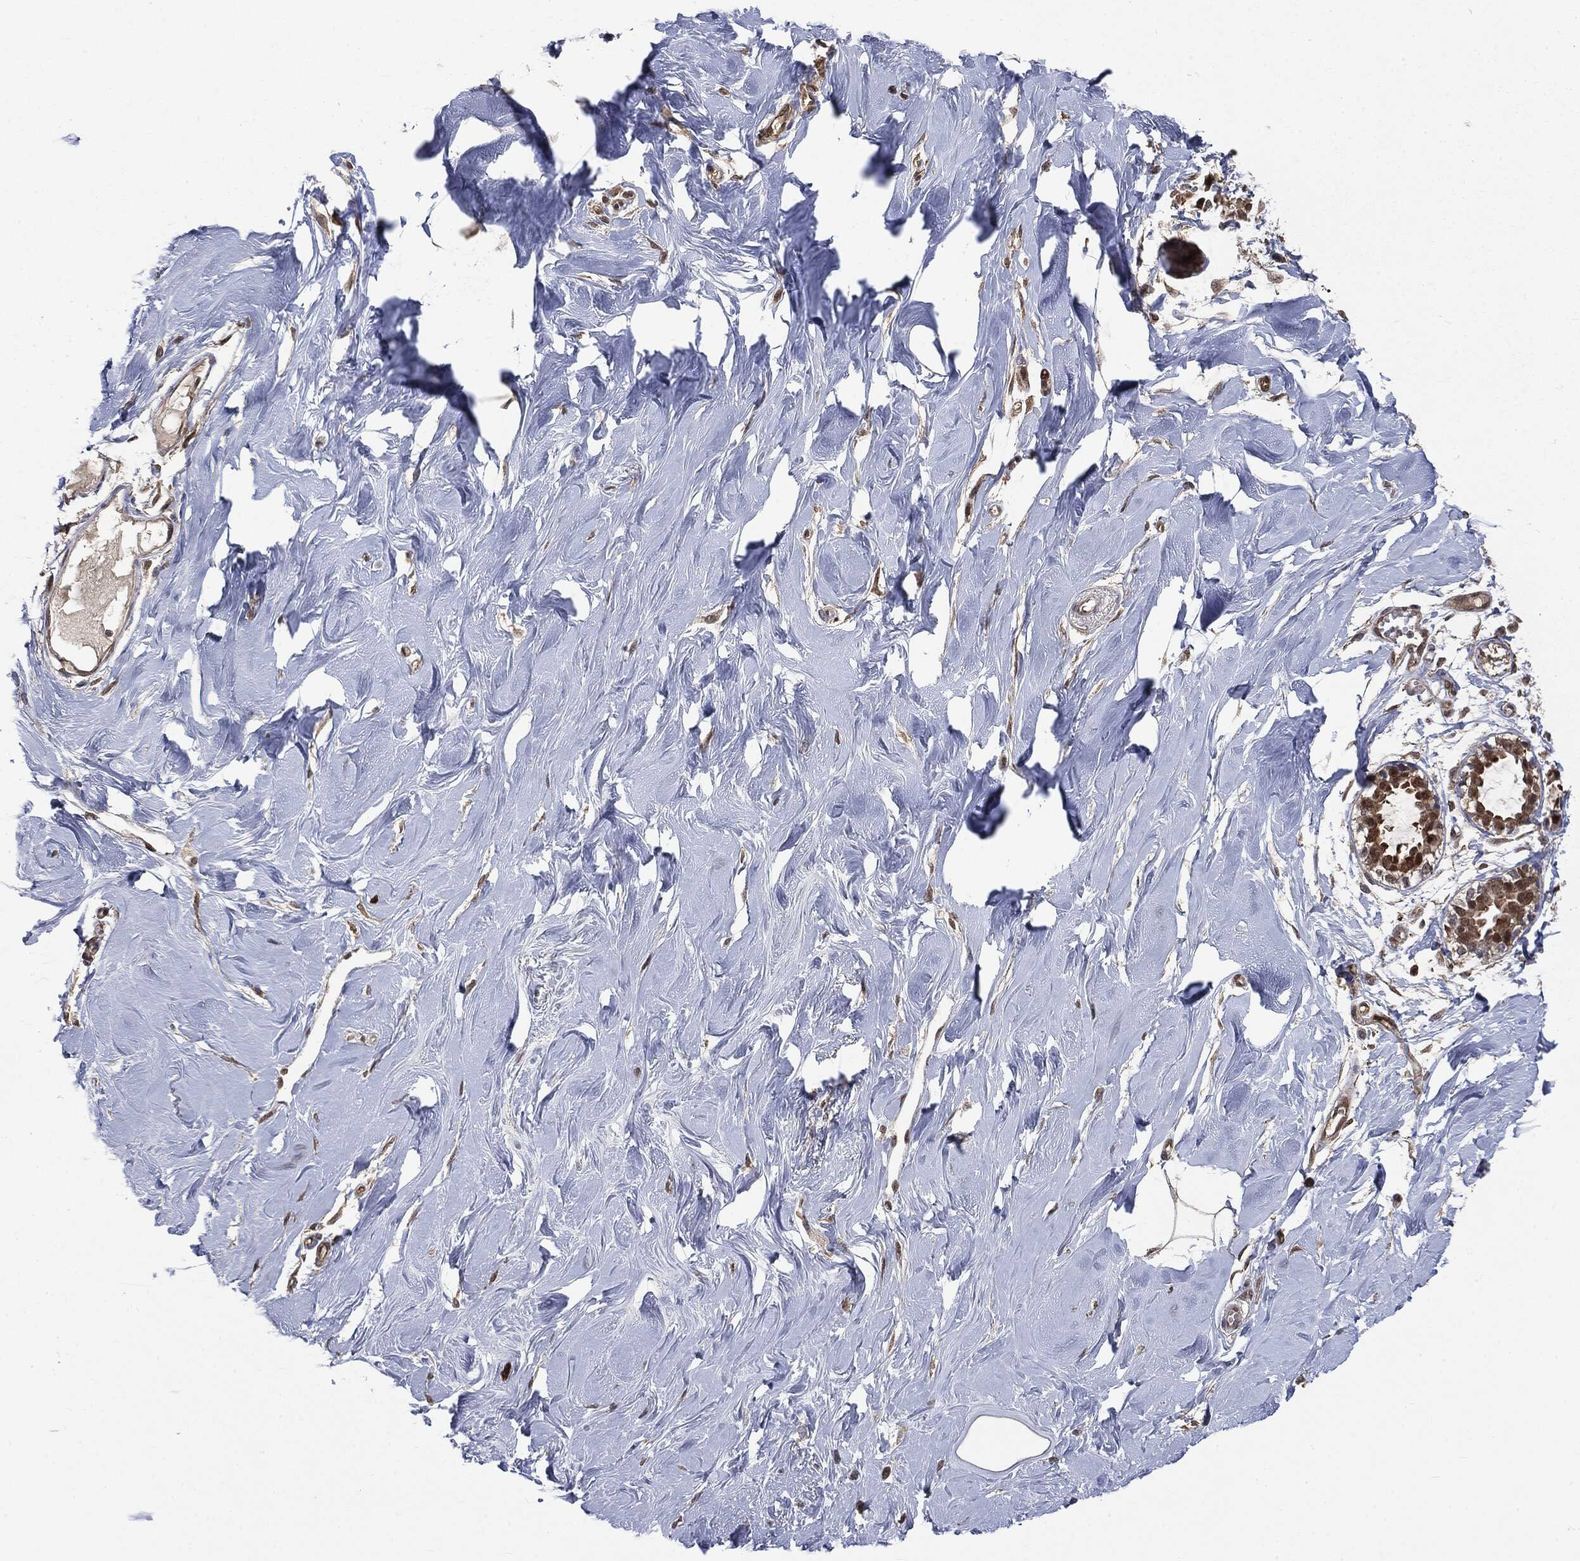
{"staining": {"intensity": "negative", "quantity": "none", "location": "none"}, "tissue": "soft tissue", "cell_type": "Fibroblasts", "image_type": "normal", "snomed": [{"axis": "morphology", "description": "Normal tissue, NOS"}, {"axis": "topography", "description": "Breast"}], "caption": "The micrograph reveals no significant staining in fibroblasts of soft tissue.", "gene": "GPI", "patient": {"sex": "female", "age": 49}}